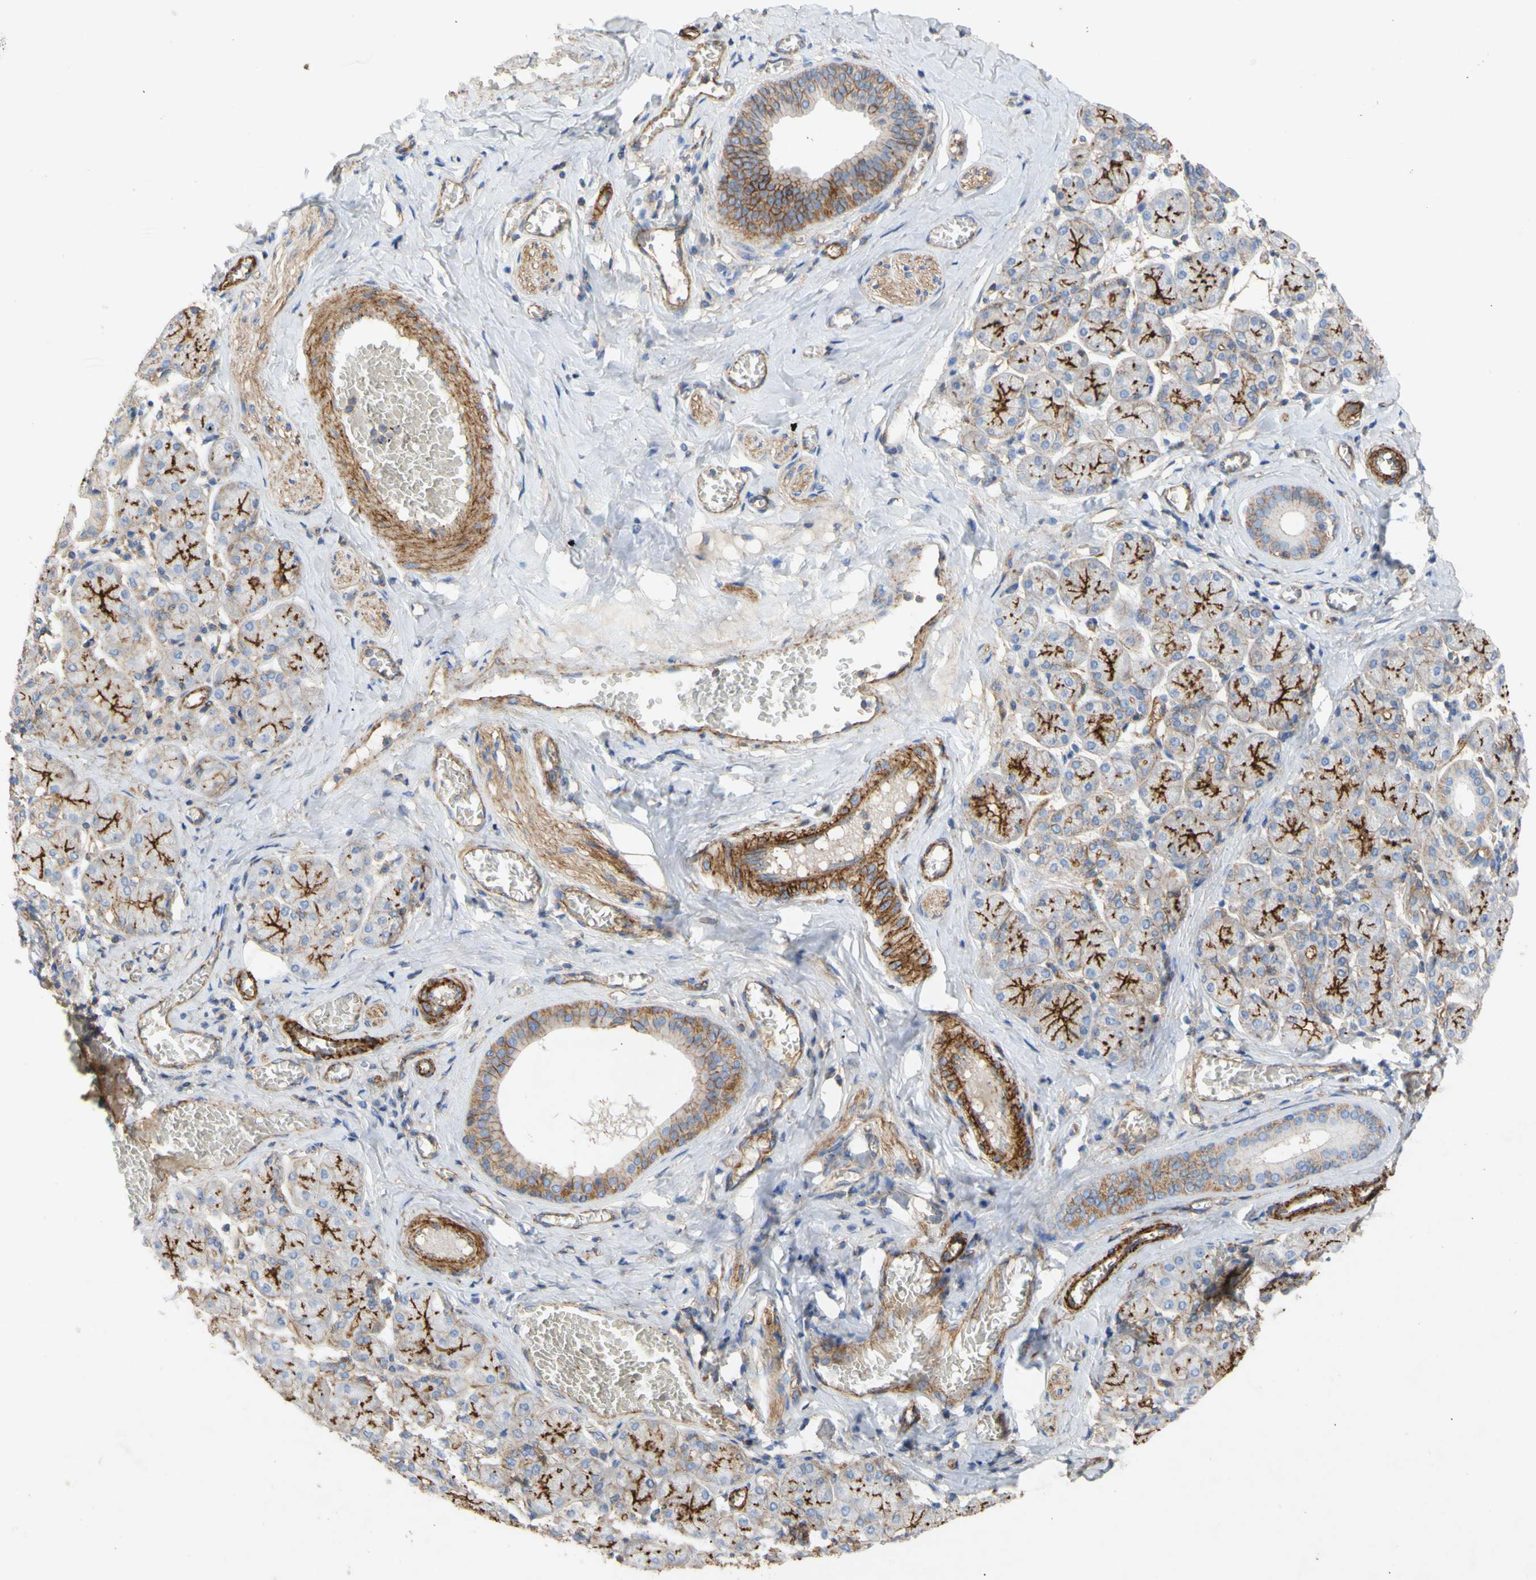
{"staining": {"intensity": "strong", "quantity": ">75%", "location": "cytoplasmic/membranous"}, "tissue": "salivary gland", "cell_type": "Glandular cells", "image_type": "normal", "snomed": [{"axis": "morphology", "description": "Normal tissue, NOS"}, {"axis": "topography", "description": "Salivary gland"}], "caption": "Immunohistochemical staining of unremarkable salivary gland reveals high levels of strong cytoplasmic/membranous staining in about >75% of glandular cells. The protein is shown in brown color, while the nuclei are stained blue.", "gene": "ATP2A3", "patient": {"sex": "female", "age": 24}}